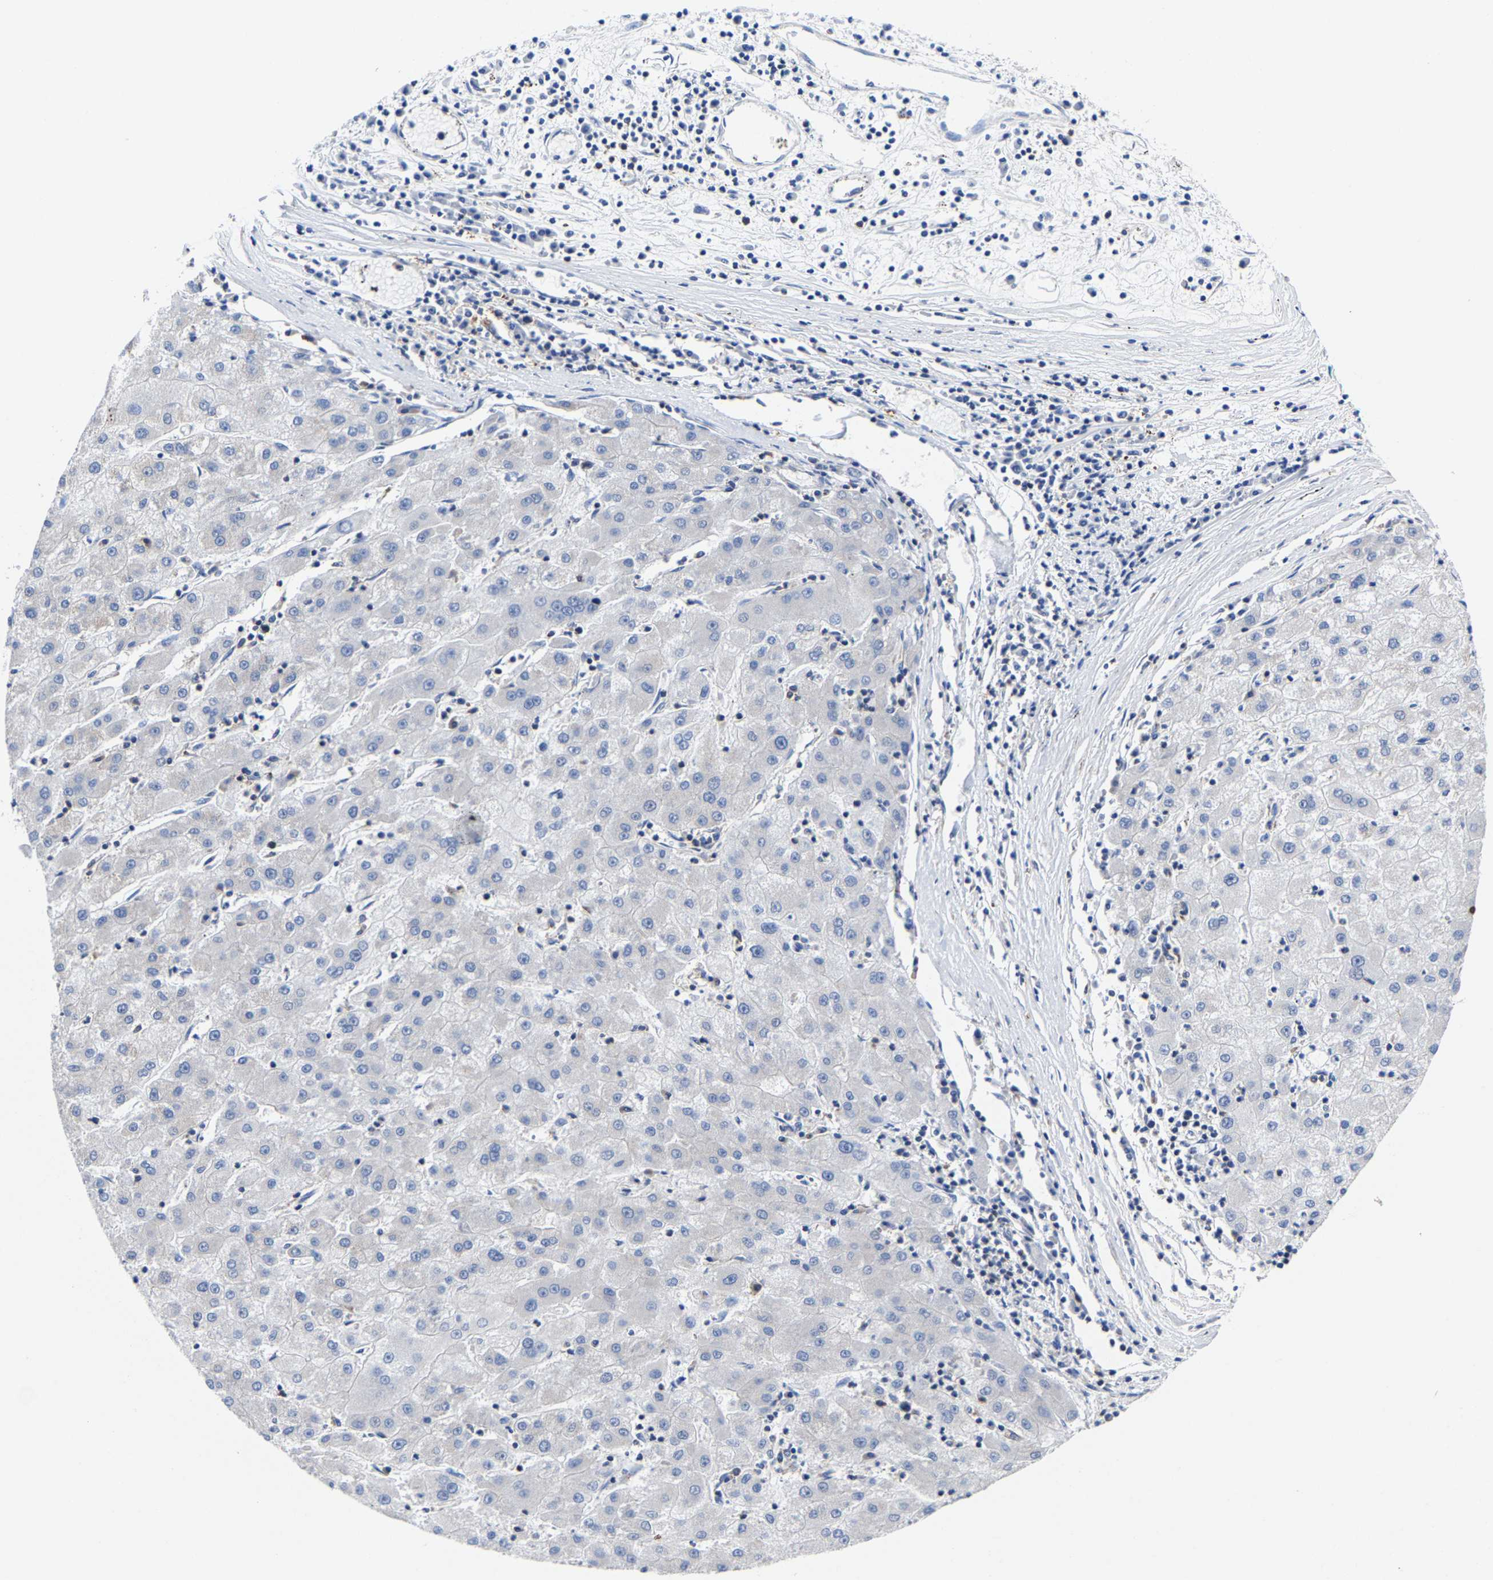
{"staining": {"intensity": "negative", "quantity": "none", "location": "none"}, "tissue": "liver cancer", "cell_type": "Tumor cells", "image_type": "cancer", "snomed": [{"axis": "morphology", "description": "Carcinoma, Hepatocellular, NOS"}, {"axis": "topography", "description": "Liver"}], "caption": "This is an immunohistochemistry (IHC) micrograph of liver hepatocellular carcinoma. There is no positivity in tumor cells.", "gene": "PFKFB3", "patient": {"sex": "male", "age": 72}}